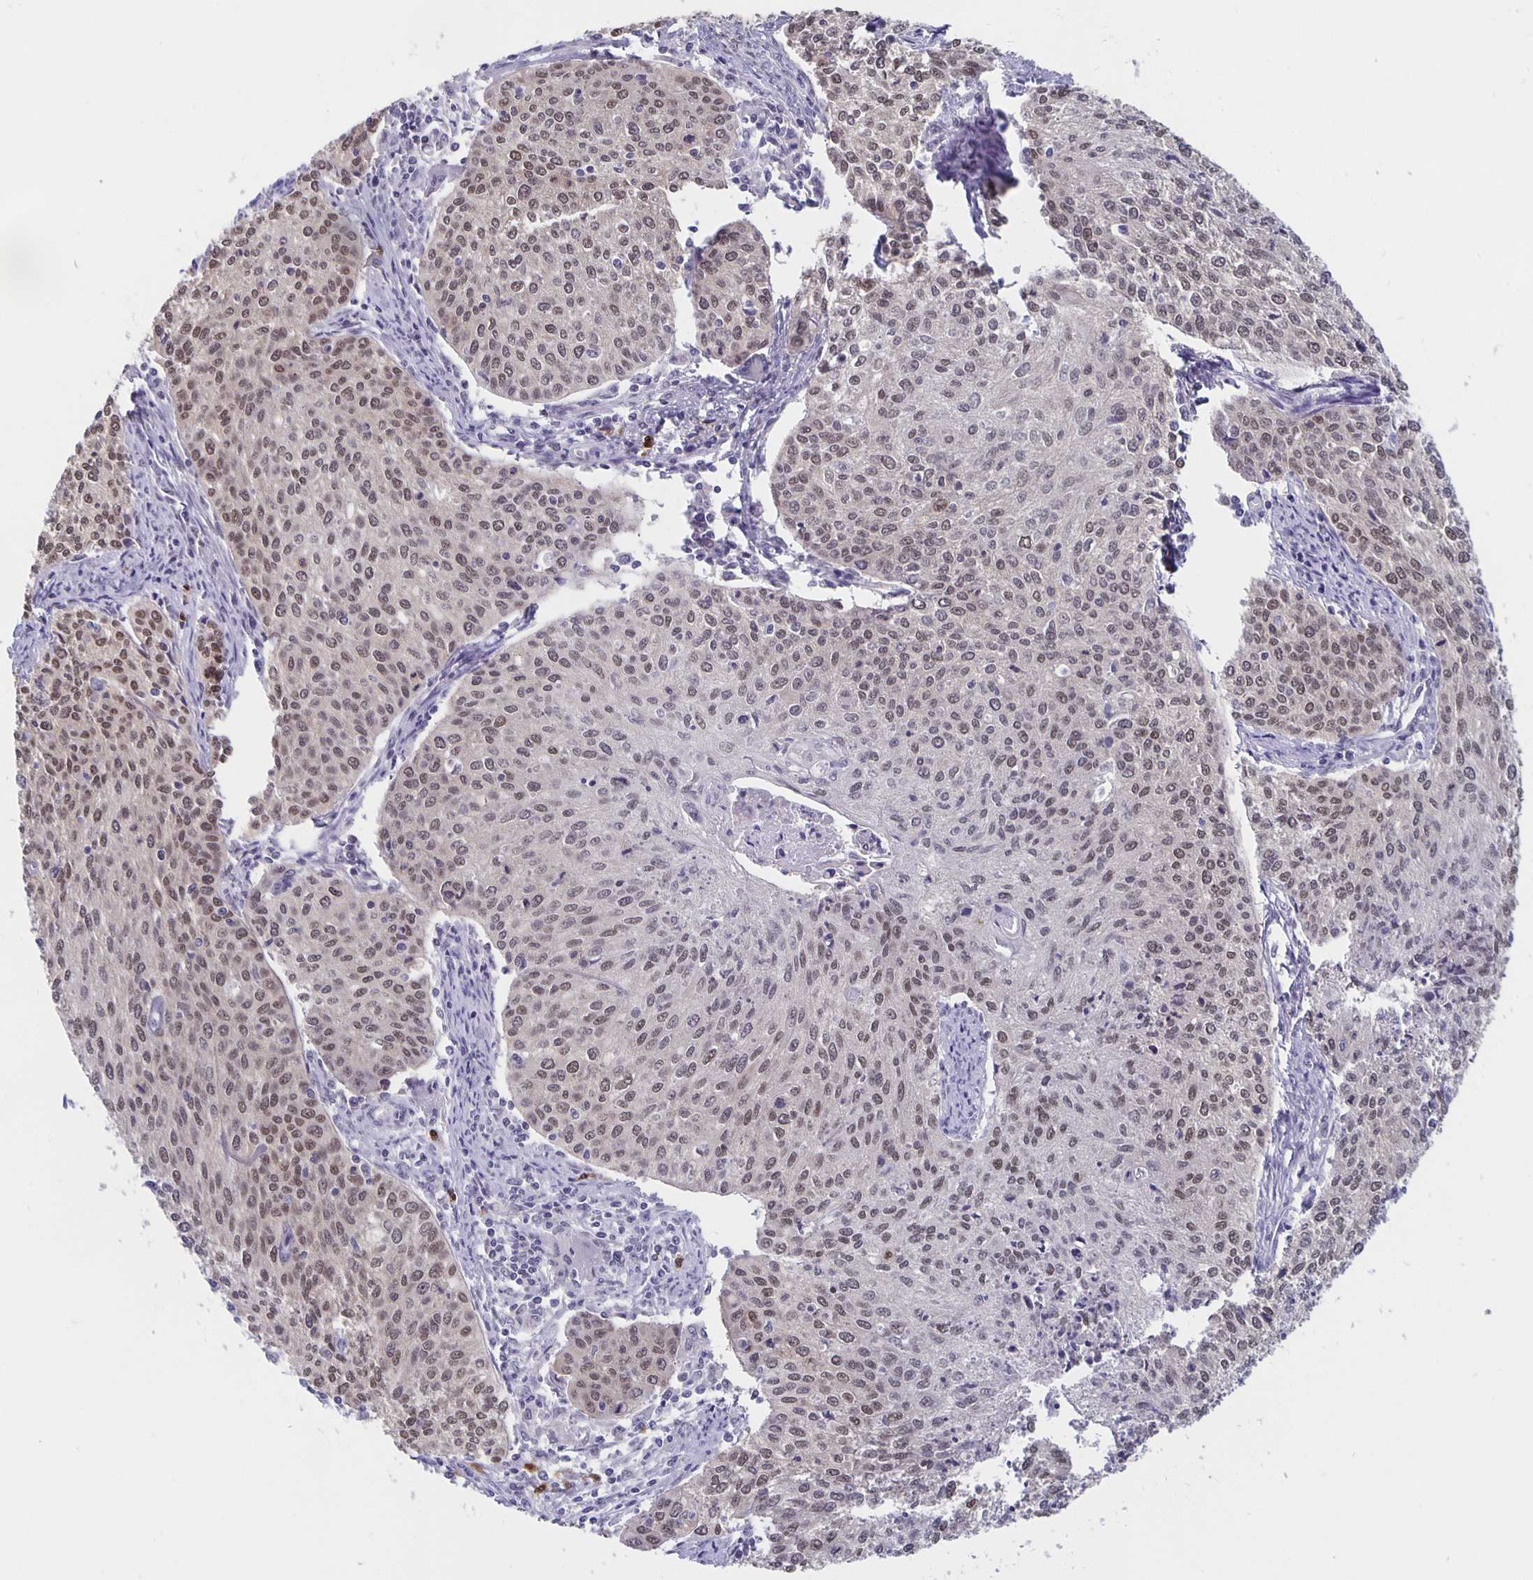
{"staining": {"intensity": "weak", "quantity": ">75%", "location": "nuclear"}, "tissue": "cervical cancer", "cell_type": "Tumor cells", "image_type": "cancer", "snomed": [{"axis": "morphology", "description": "Squamous cell carcinoma, NOS"}, {"axis": "topography", "description": "Cervix"}], "caption": "The image shows a brown stain indicating the presence of a protein in the nuclear of tumor cells in cervical squamous cell carcinoma.", "gene": "ZNF691", "patient": {"sex": "female", "age": 38}}